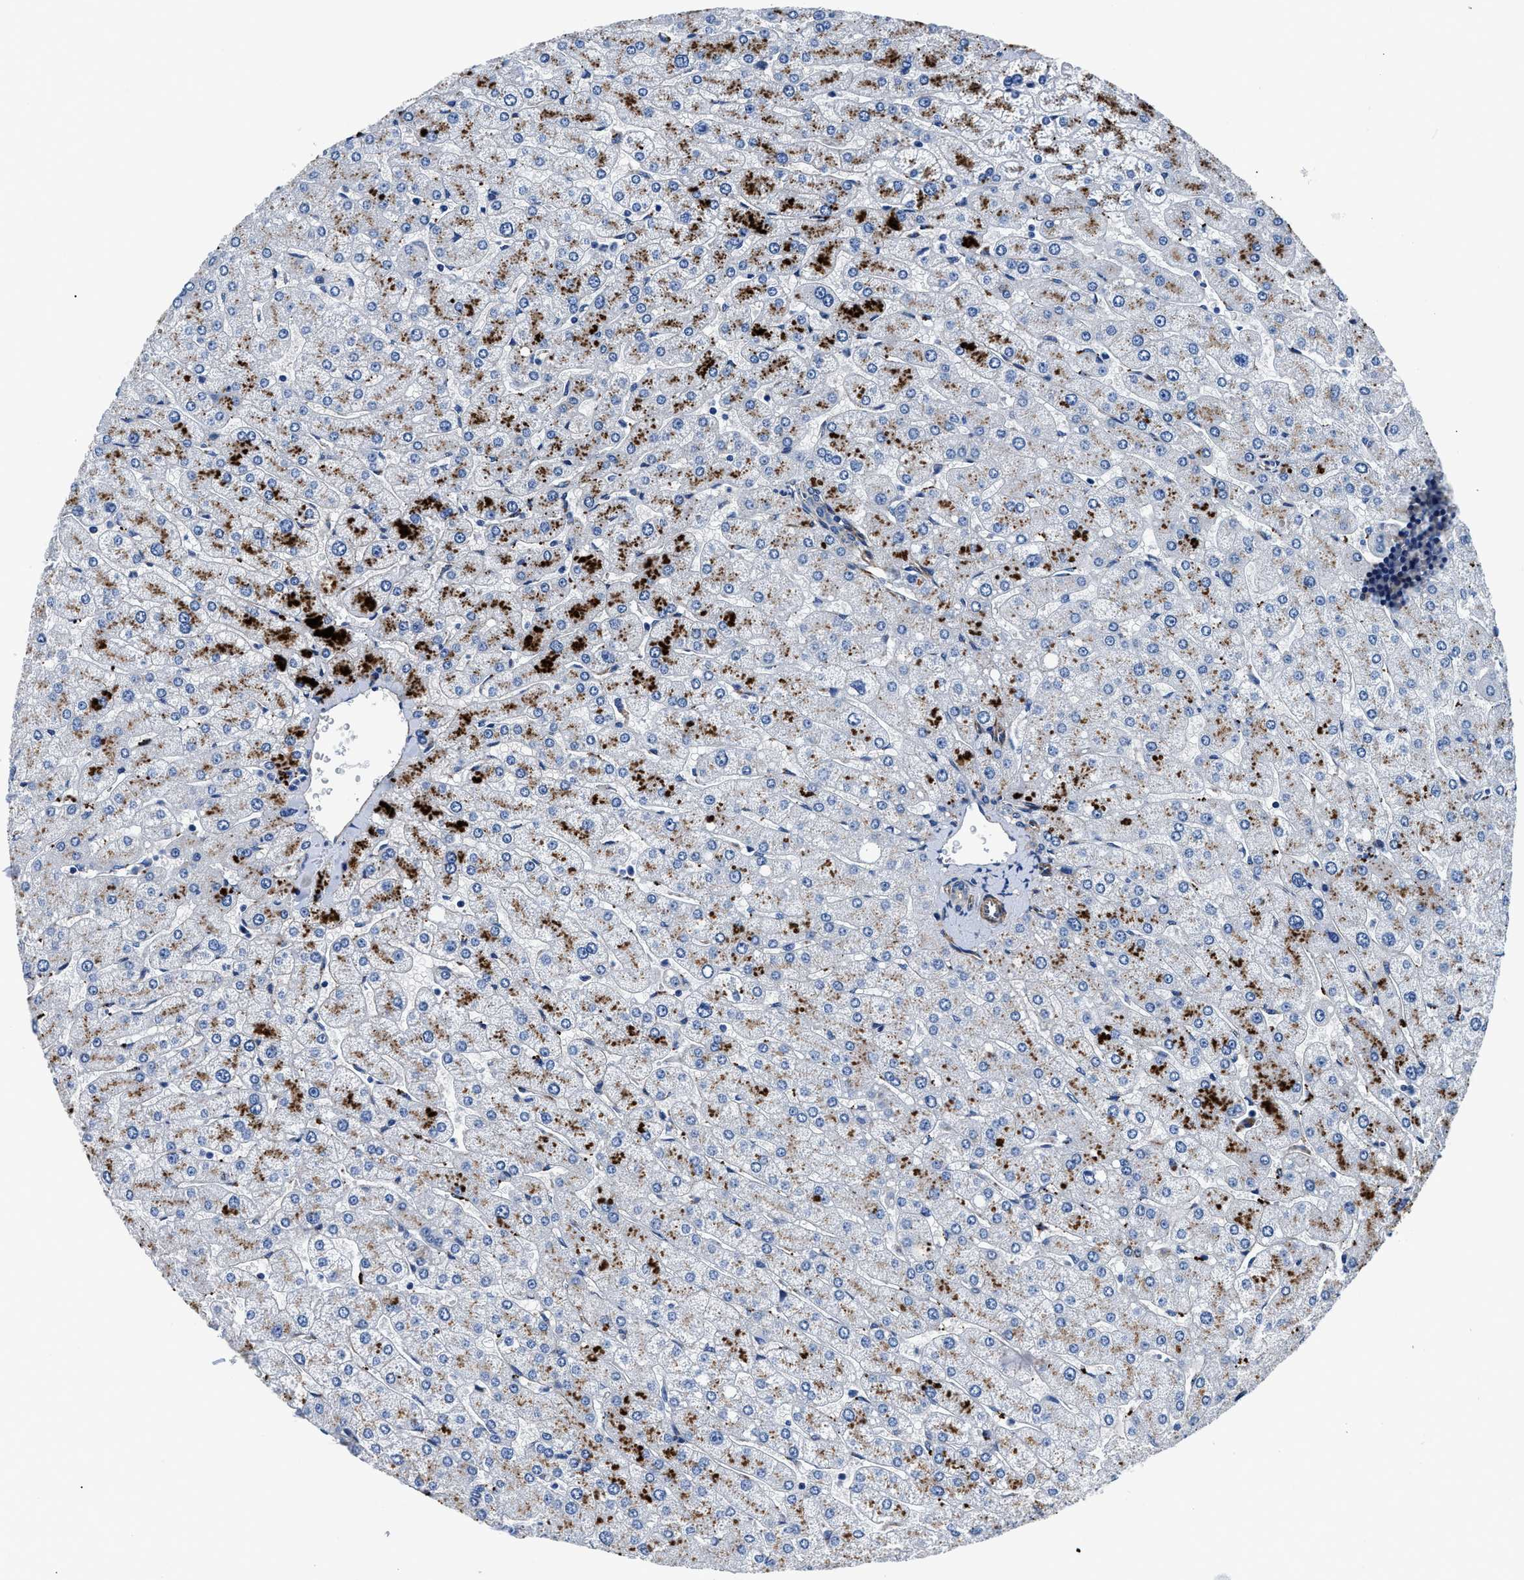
{"staining": {"intensity": "negative", "quantity": "none", "location": "none"}, "tissue": "liver", "cell_type": "Cholangiocytes", "image_type": "normal", "snomed": [{"axis": "morphology", "description": "Normal tissue, NOS"}, {"axis": "topography", "description": "Liver"}], "caption": "Immunohistochemical staining of benign liver displays no significant expression in cholangiocytes. (DAB (3,3'-diaminobenzidine) immunohistochemistry (IHC) with hematoxylin counter stain).", "gene": "DAG1", "patient": {"sex": "male", "age": 55}}